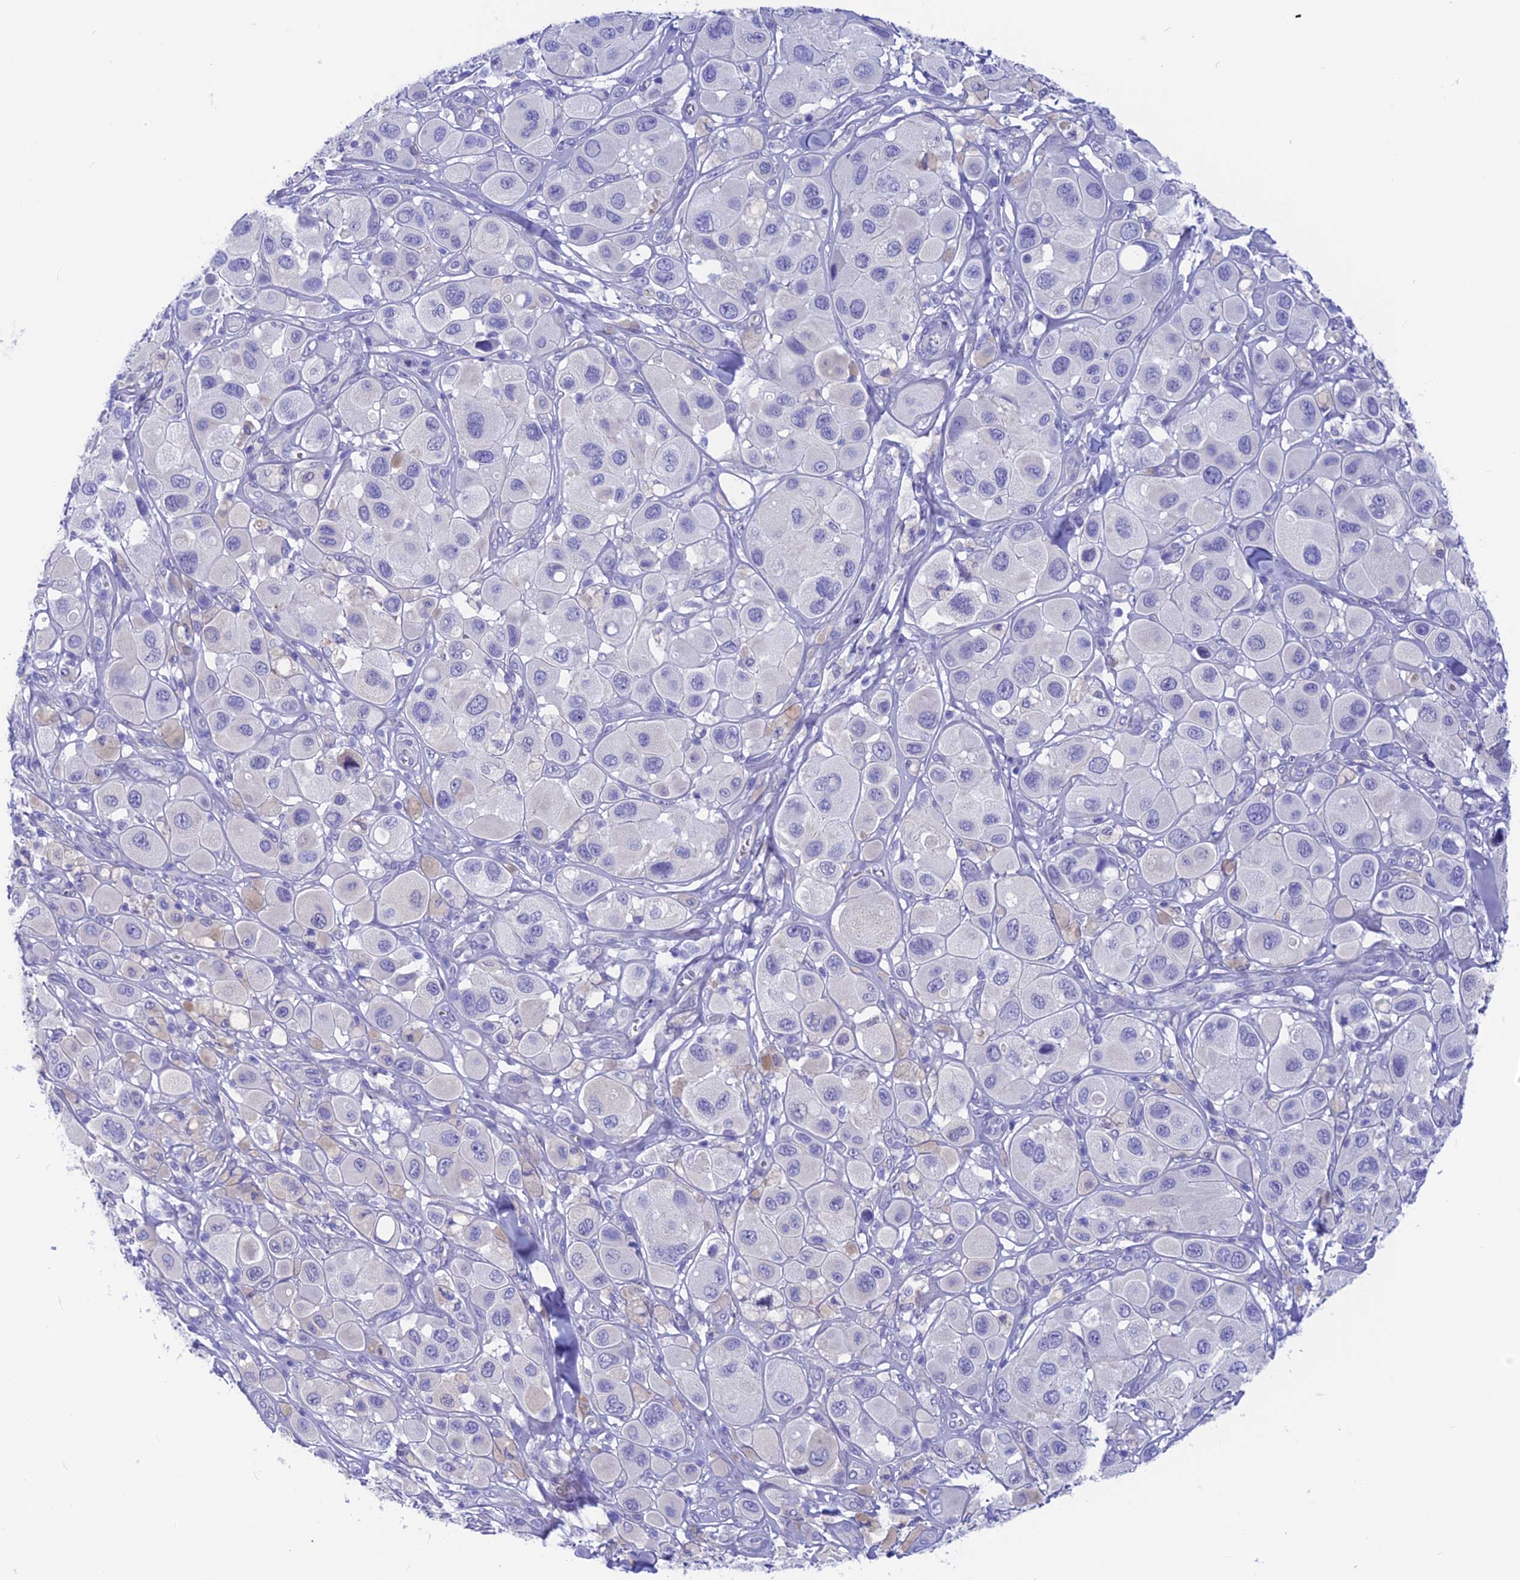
{"staining": {"intensity": "negative", "quantity": "none", "location": "none"}, "tissue": "melanoma", "cell_type": "Tumor cells", "image_type": "cancer", "snomed": [{"axis": "morphology", "description": "Malignant melanoma, Metastatic site"}, {"axis": "topography", "description": "Skin"}], "caption": "Immunohistochemistry of human malignant melanoma (metastatic site) reveals no expression in tumor cells.", "gene": "GNGT2", "patient": {"sex": "male", "age": 41}}